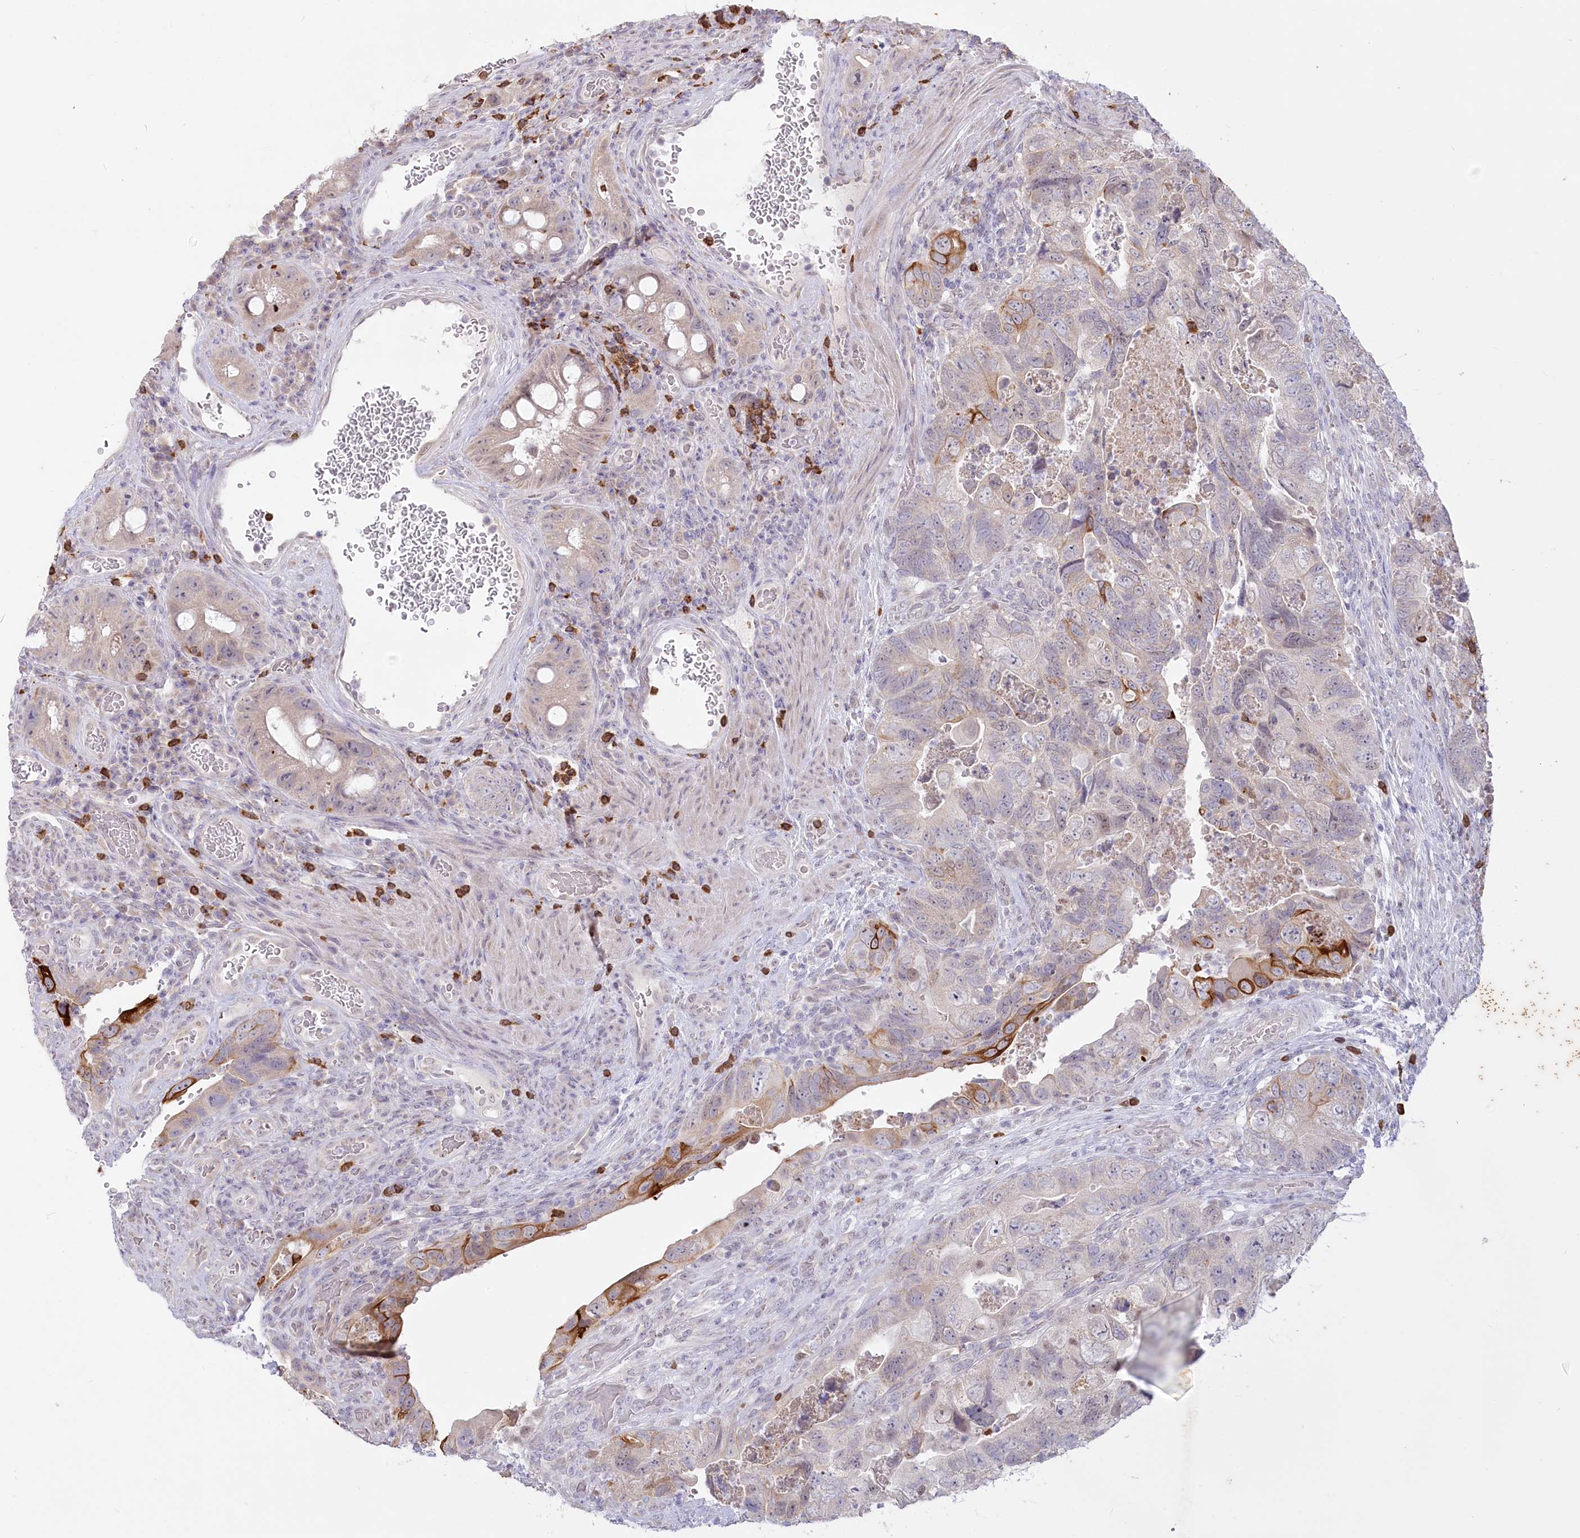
{"staining": {"intensity": "moderate", "quantity": "<25%", "location": "cytoplasmic/membranous"}, "tissue": "colorectal cancer", "cell_type": "Tumor cells", "image_type": "cancer", "snomed": [{"axis": "morphology", "description": "Adenocarcinoma, NOS"}, {"axis": "topography", "description": "Rectum"}], "caption": "Approximately <25% of tumor cells in human colorectal adenocarcinoma demonstrate moderate cytoplasmic/membranous protein staining as visualized by brown immunohistochemical staining.", "gene": "ABITRAM", "patient": {"sex": "male", "age": 63}}